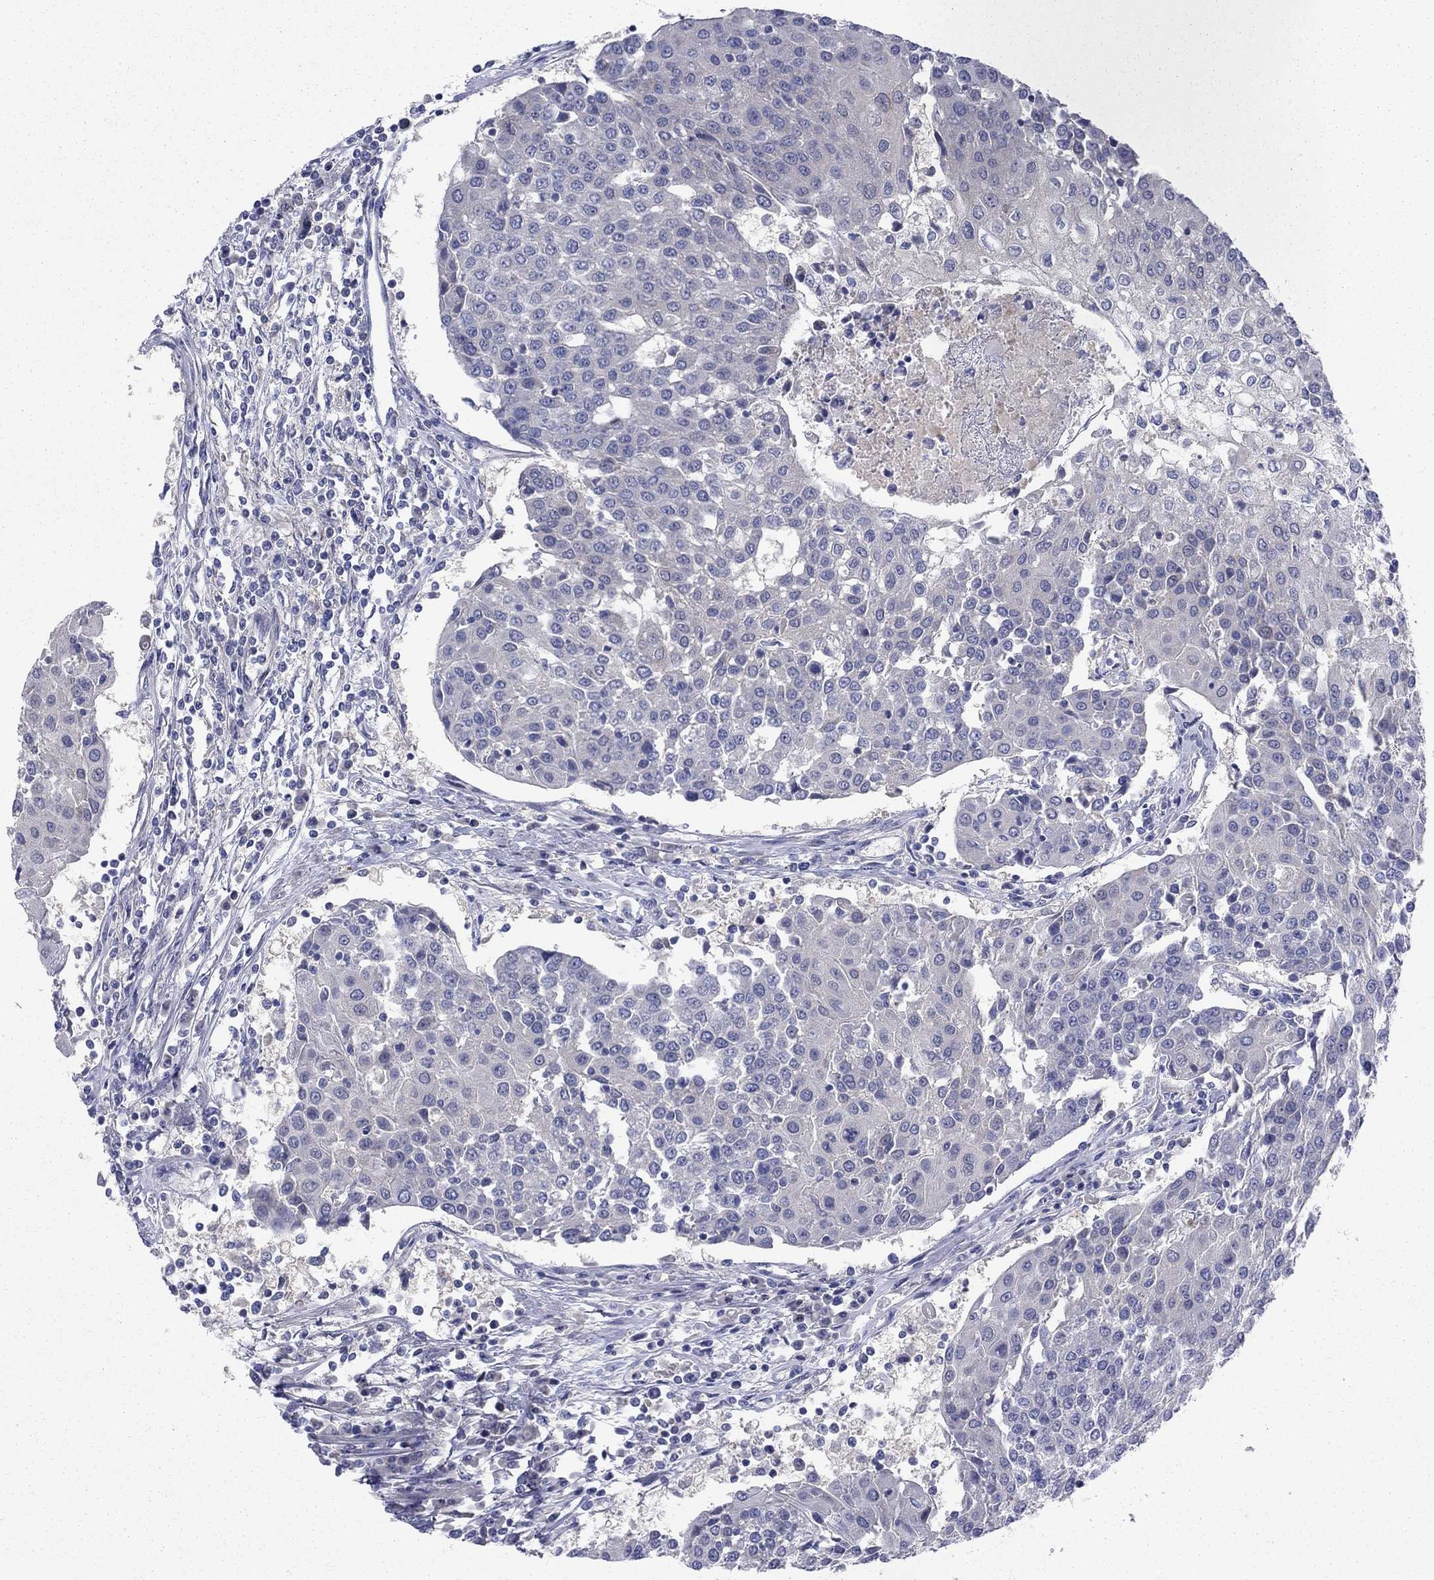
{"staining": {"intensity": "negative", "quantity": "none", "location": "none"}, "tissue": "urothelial cancer", "cell_type": "Tumor cells", "image_type": "cancer", "snomed": [{"axis": "morphology", "description": "Urothelial carcinoma, High grade"}, {"axis": "topography", "description": "Urinary bladder"}], "caption": "IHC of human urothelial carcinoma (high-grade) reveals no positivity in tumor cells. (Brightfield microscopy of DAB IHC at high magnification).", "gene": "GRHPR", "patient": {"sex": "female", "age": 85}}